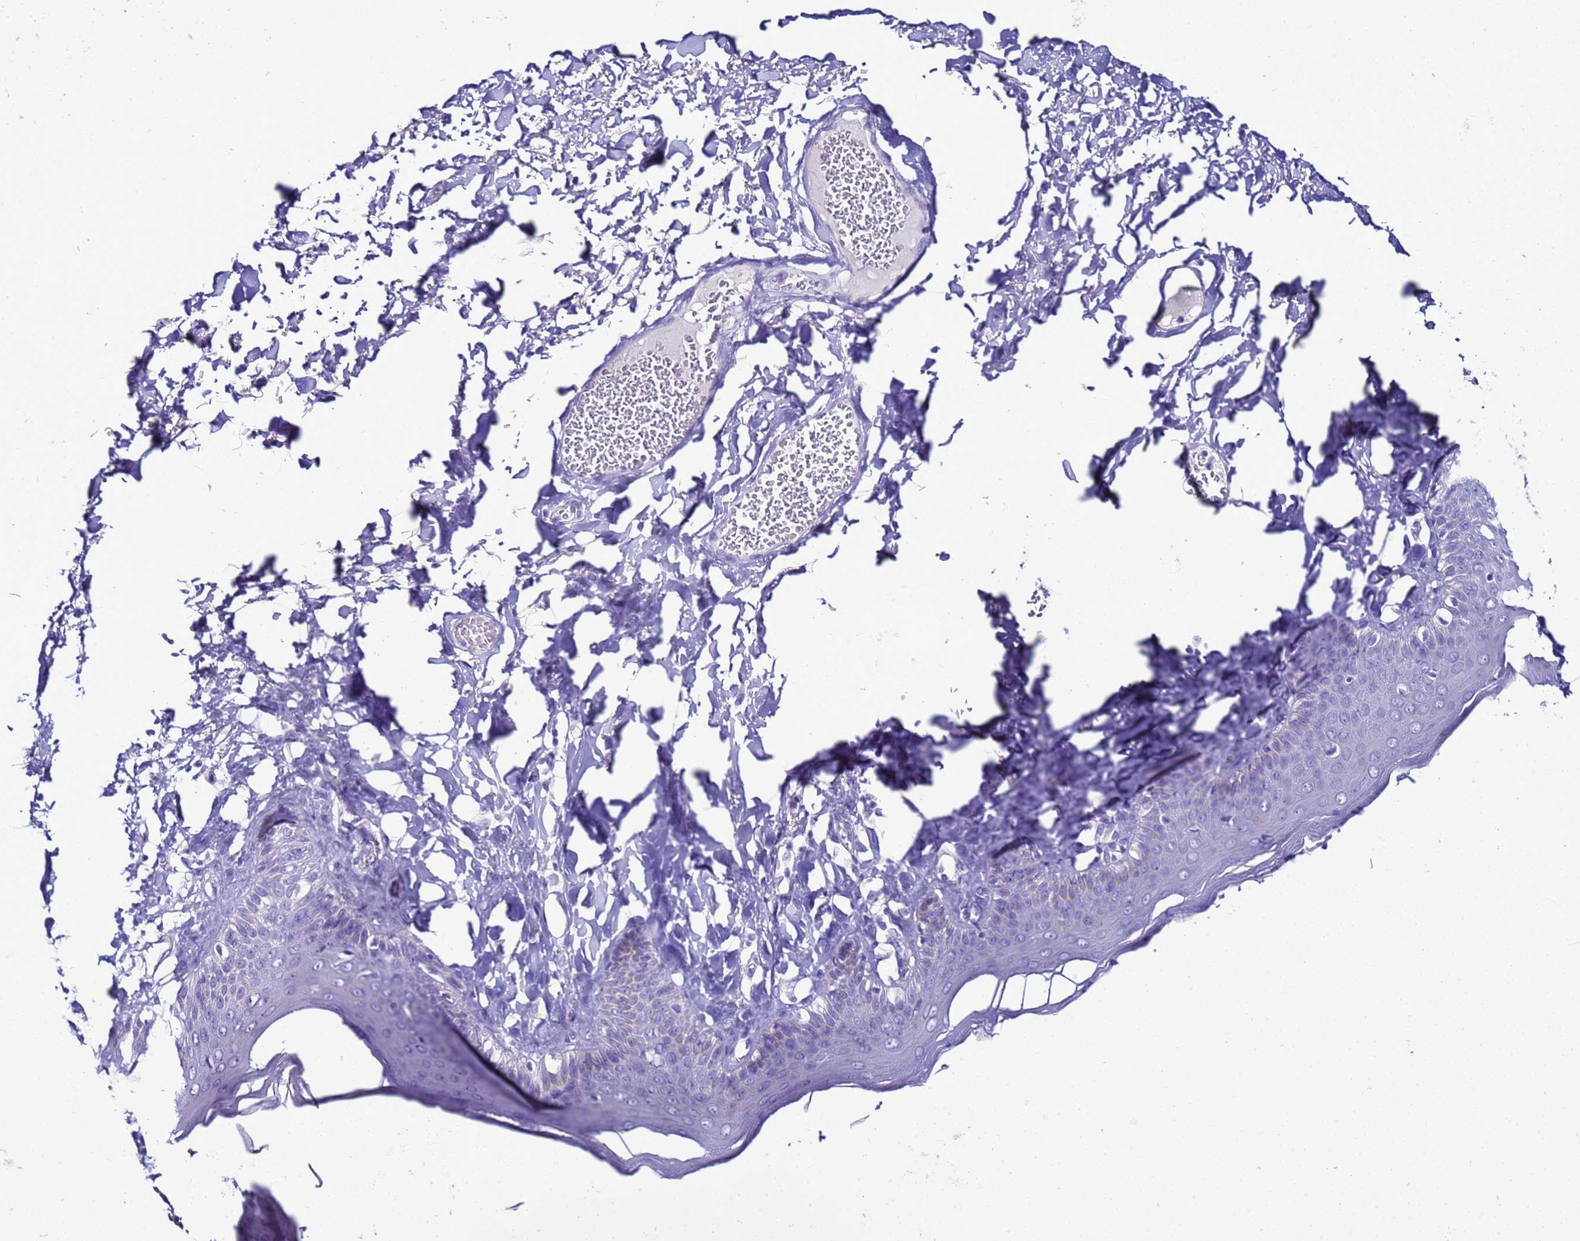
{"staining": {"intensity": "negative", "quantity": "none", "location": "none"}, "tissue": "skin", "cell_type": "Epidermal cells", "image_type": "normal", "snomed": [{"axis": "morphology", "description": "Normal tissue, NOS"}, {"axis": "topography", "description": "Anal"}], "caption": "High power microscopy image of an IHC micrograph of unremarkable skin, revealing no significant expression in epidermal cells.", "gene": "BEST2", "patient": {"sex": "male", "age": 69}}